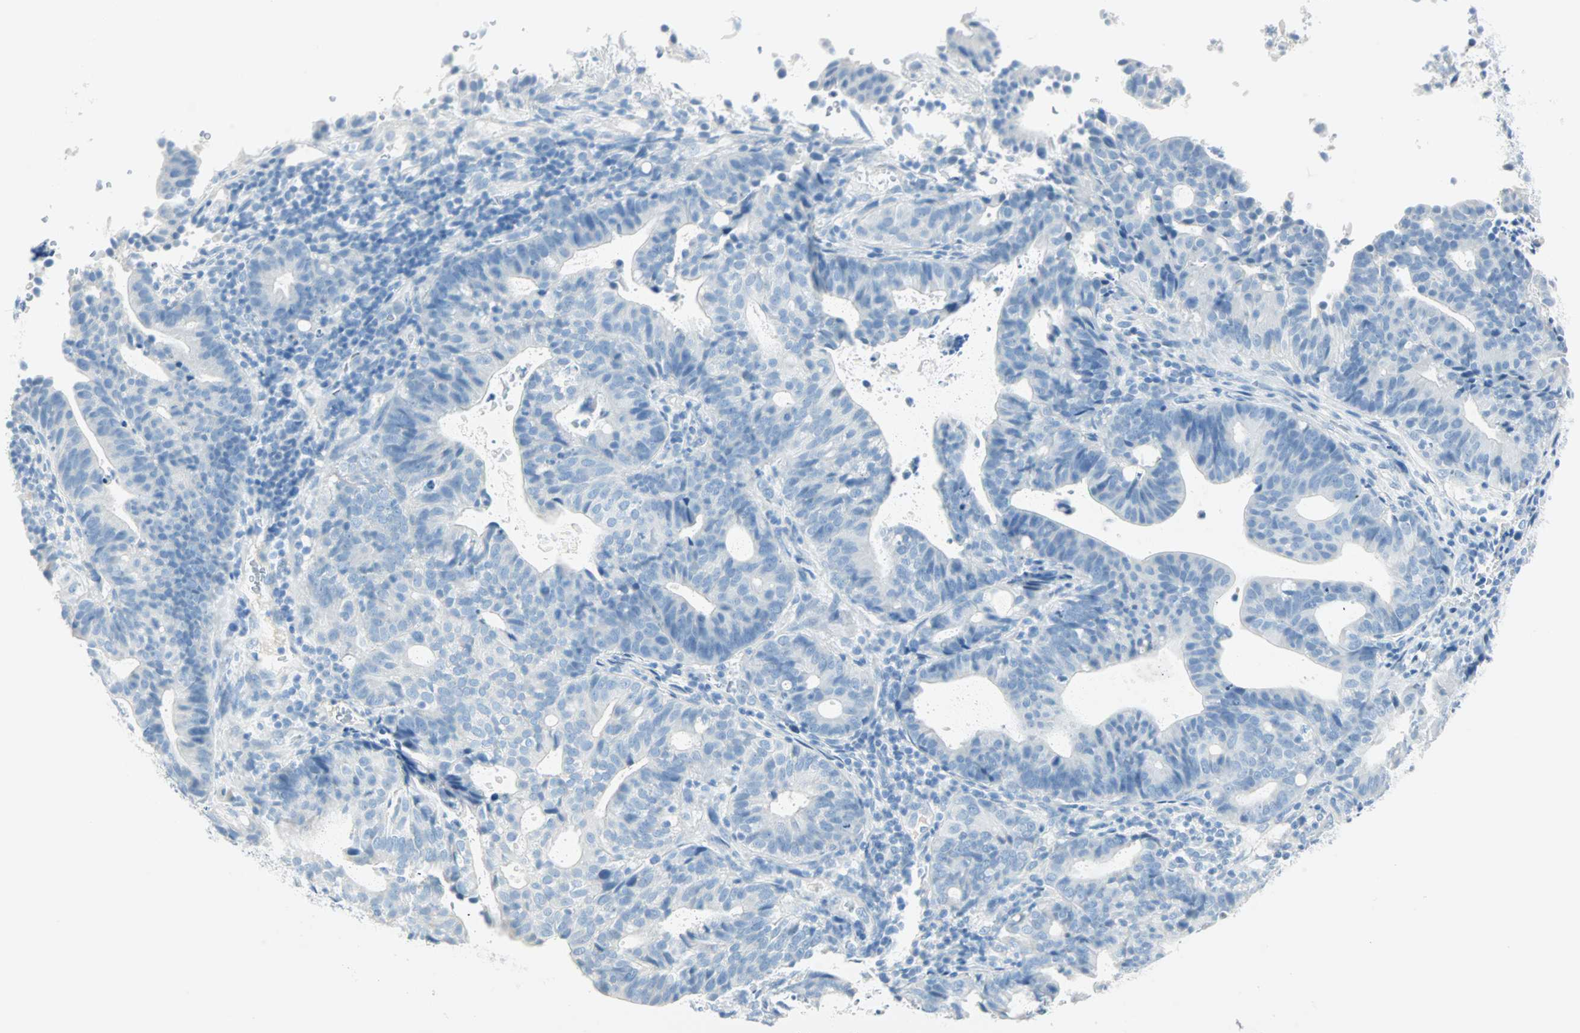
{"staining": {"intensity": "negative", "quantity": "none", "location": "none"}, "tissue": "endometrial cancer", "cell_type": "Tumor cells", "image_type": "cancer", "snomed": [{"axis": "morphology", "description": "Adenocarcinoma, NOS"}, {"axis": "topography", "description": "Uterus"}], "caption": "There is no significant expression in tumor cells of endometrial adenocarcinoma. (DAB (3,3'-diaminobenzidine) immunohistochemistry (IHC) with hematoxylin counter stain).", "gene": "NES", "patient": {"sex": "female", "age": 83}}